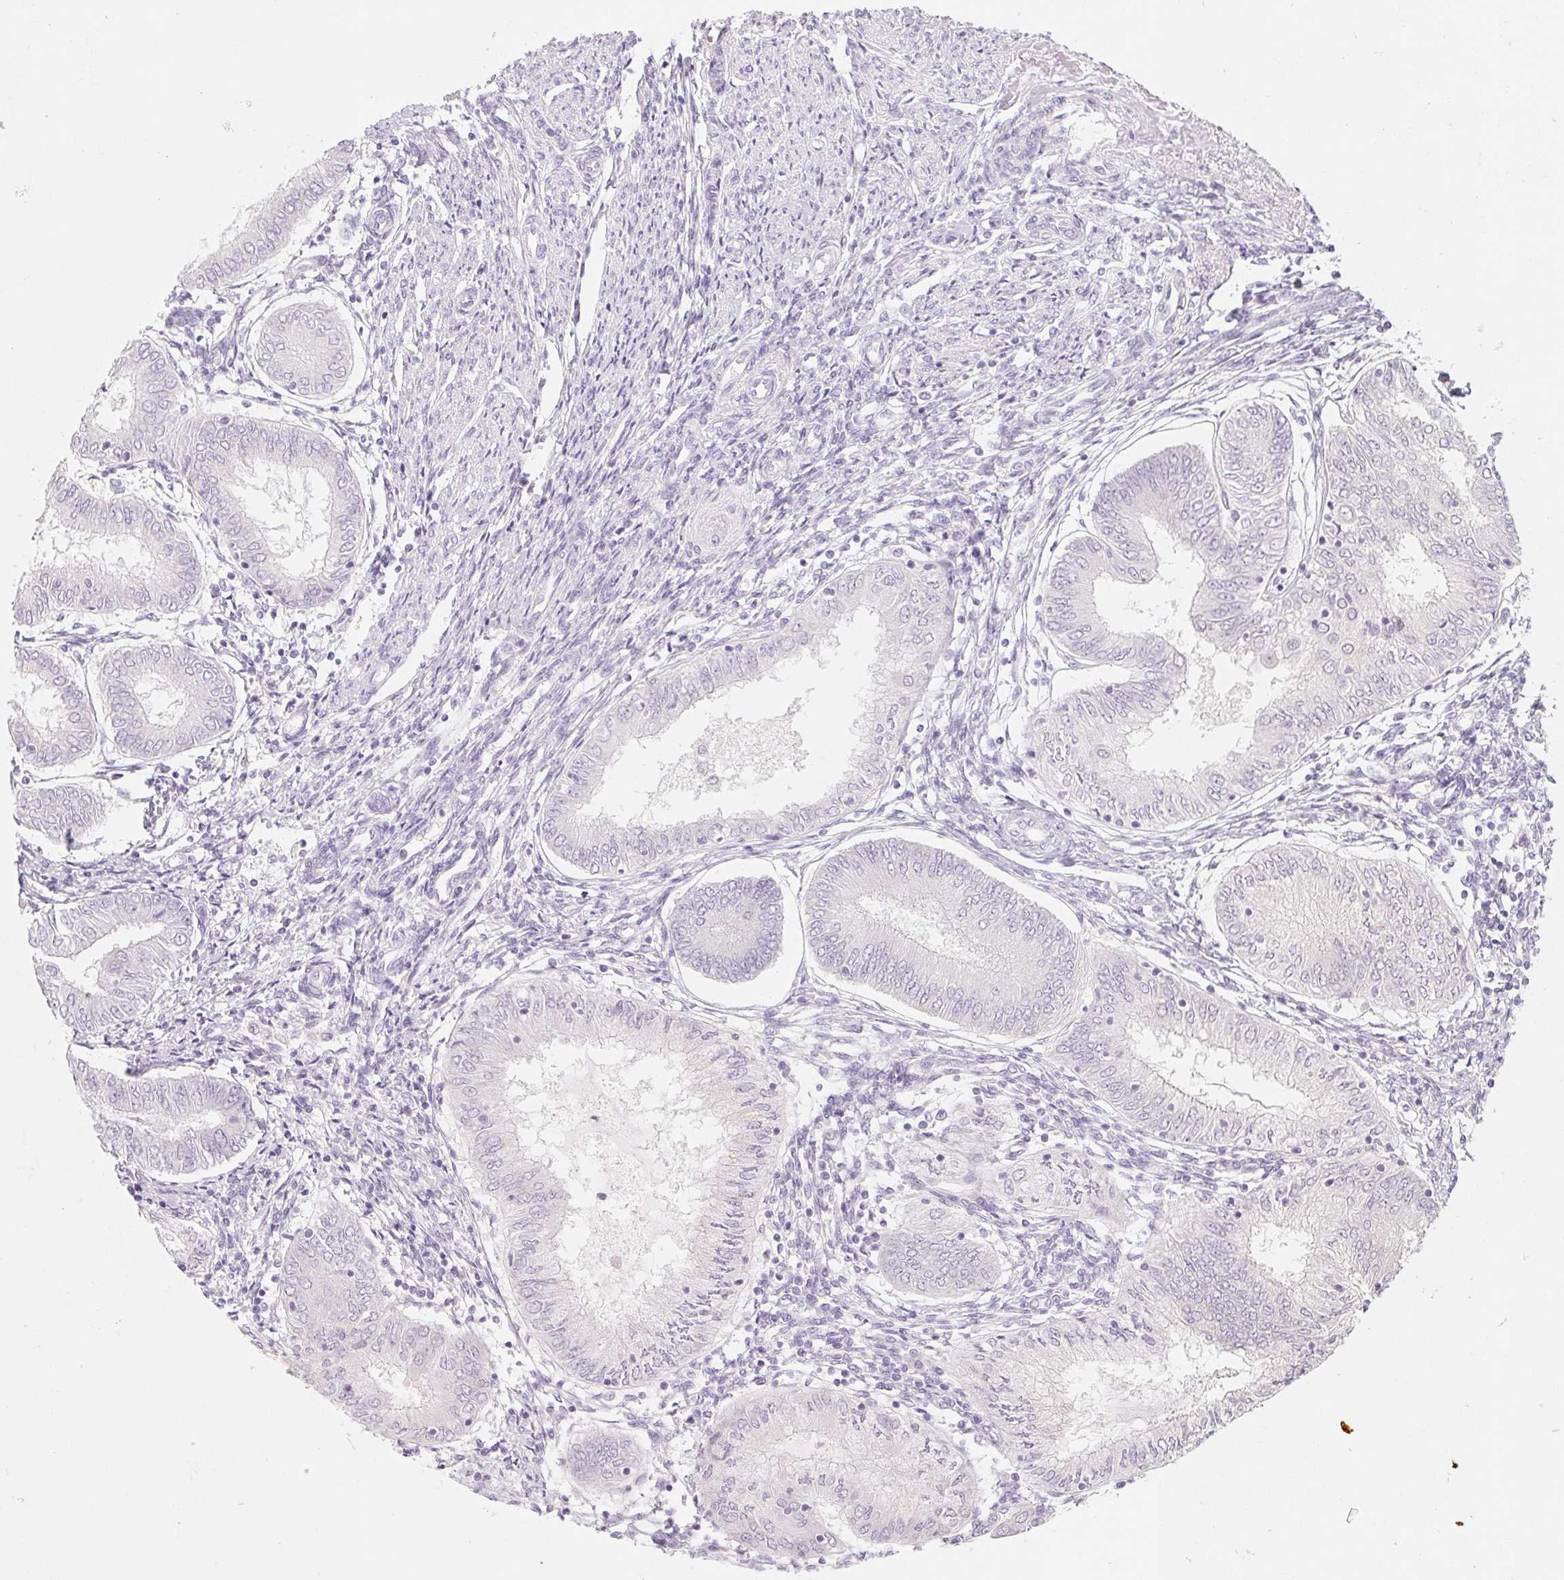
{"staining": {"intensity": "negative", "quantity": "none", "location": "none"}, "tissue": "endometrial cancer", "cell_type": "Tumor cells", "image_type": "cancer", "snomed": [{"axis": "morphology", "description": "Adenocarcinoma, NOS"}, {"axis": "topography", "description": "Endometrium"}], "caption": "Tumor cells are negative for protein expression in human endometrial adenocarcinoma.", "gene": "POU1F1", "patient": {"sex": "female", "age": 68}}